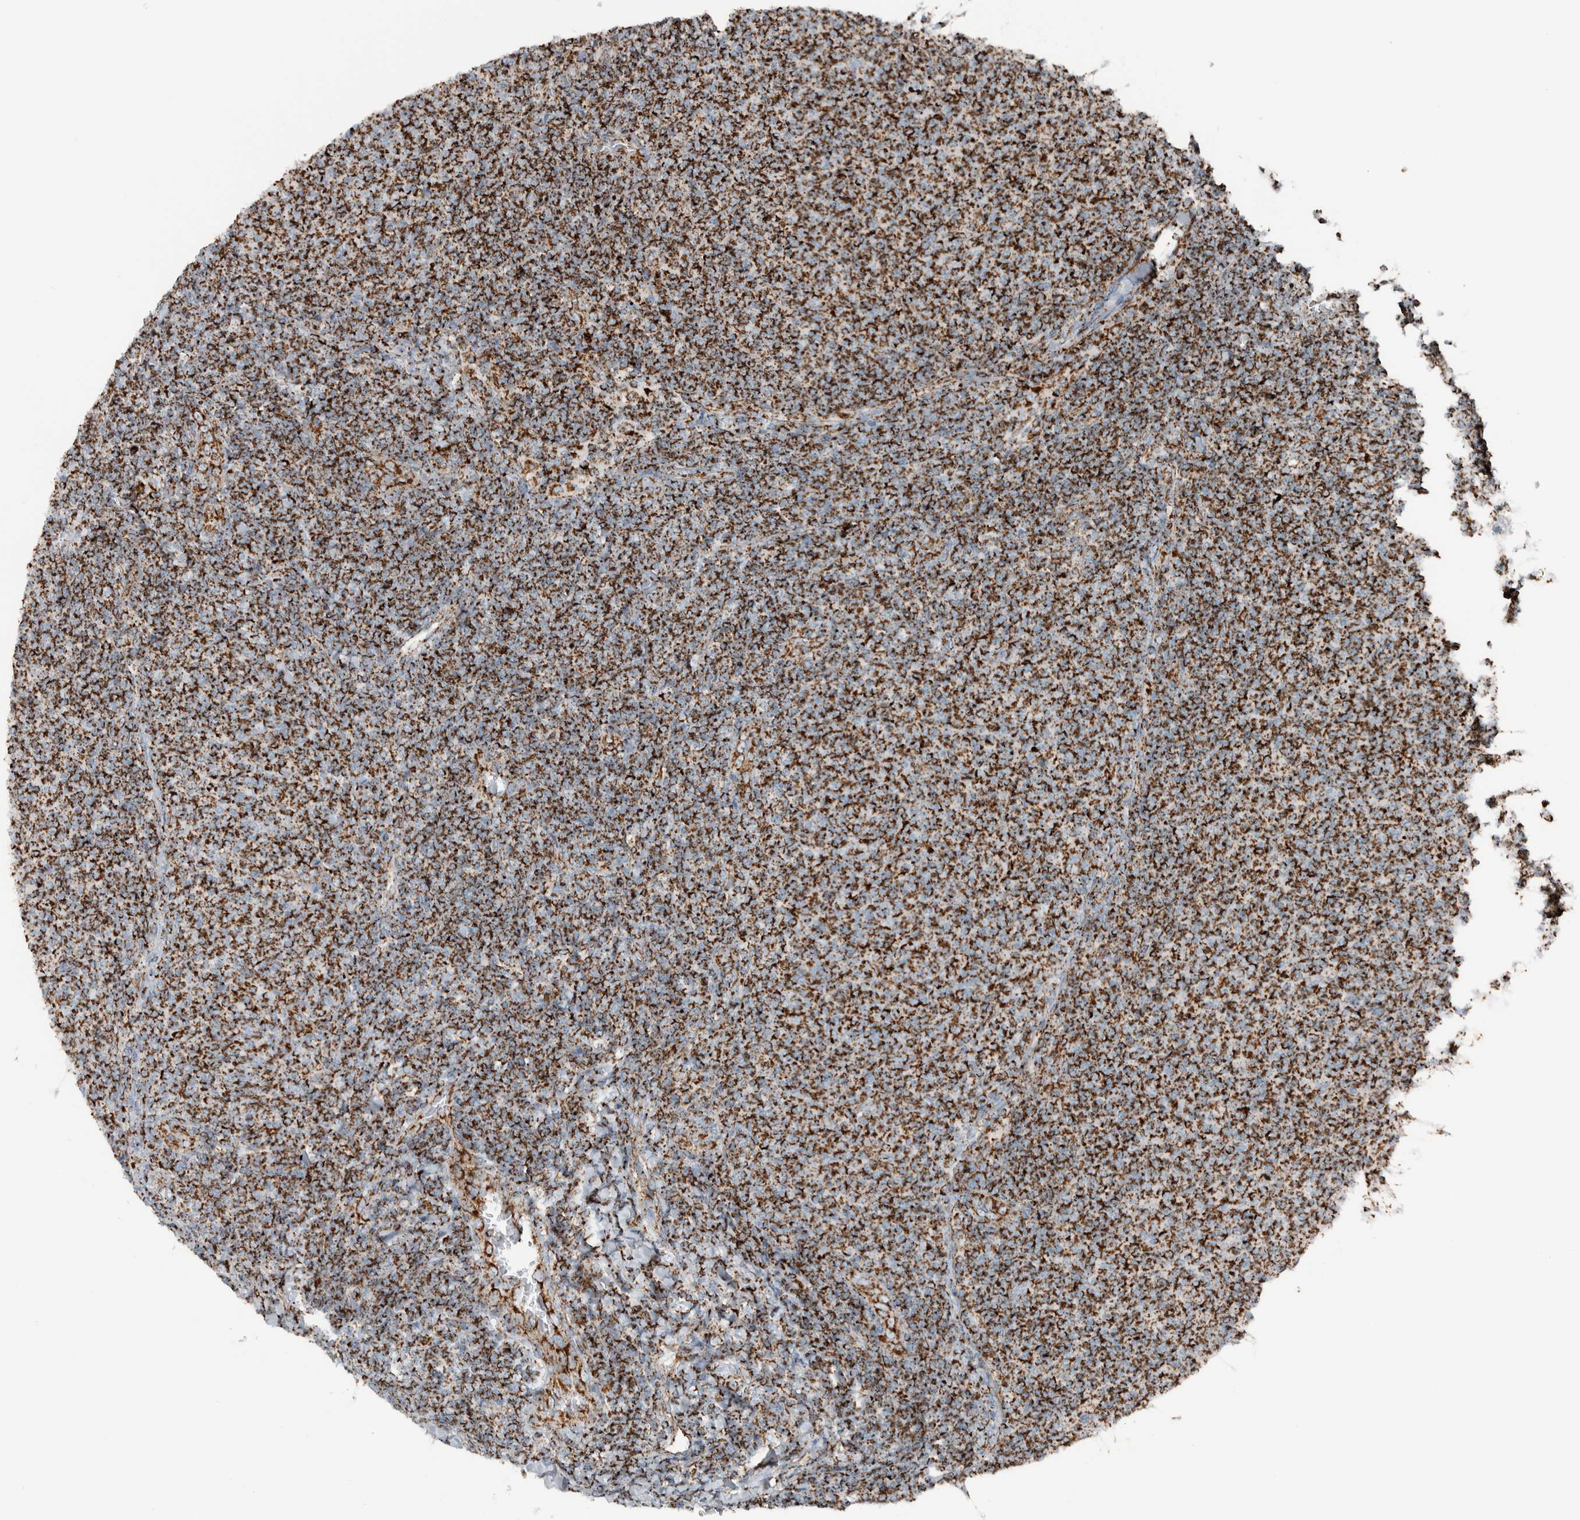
{"staining": {"intensity": "strong", "quantity": ">75%", "location": "cytoplasmic/membranous"}, "tissue": "lymphoma", "cell_type": "Tumor cells", "image_type": "cancer", "snomed": [{"axis": "morphology", "description": "Malignant lymphoma, non-Hodgkin's type, Low grade"}, {"axis": "topography", "description": "Lymph node"}], "caption": "Immunohistochemistry (IHC) staining of lymphoma, which shows high levels of strong cytoplasmic/membranous positivity in about >75% of tumor cells indicating strong cytoplasmic/membranous protein staining. The staining was performed using DAB (brown) for protein detection and nuclei were counterstained in hematoxylin (blue).", "gene": "CNTROB", "patient": {"sex": "male", "age": 66}}